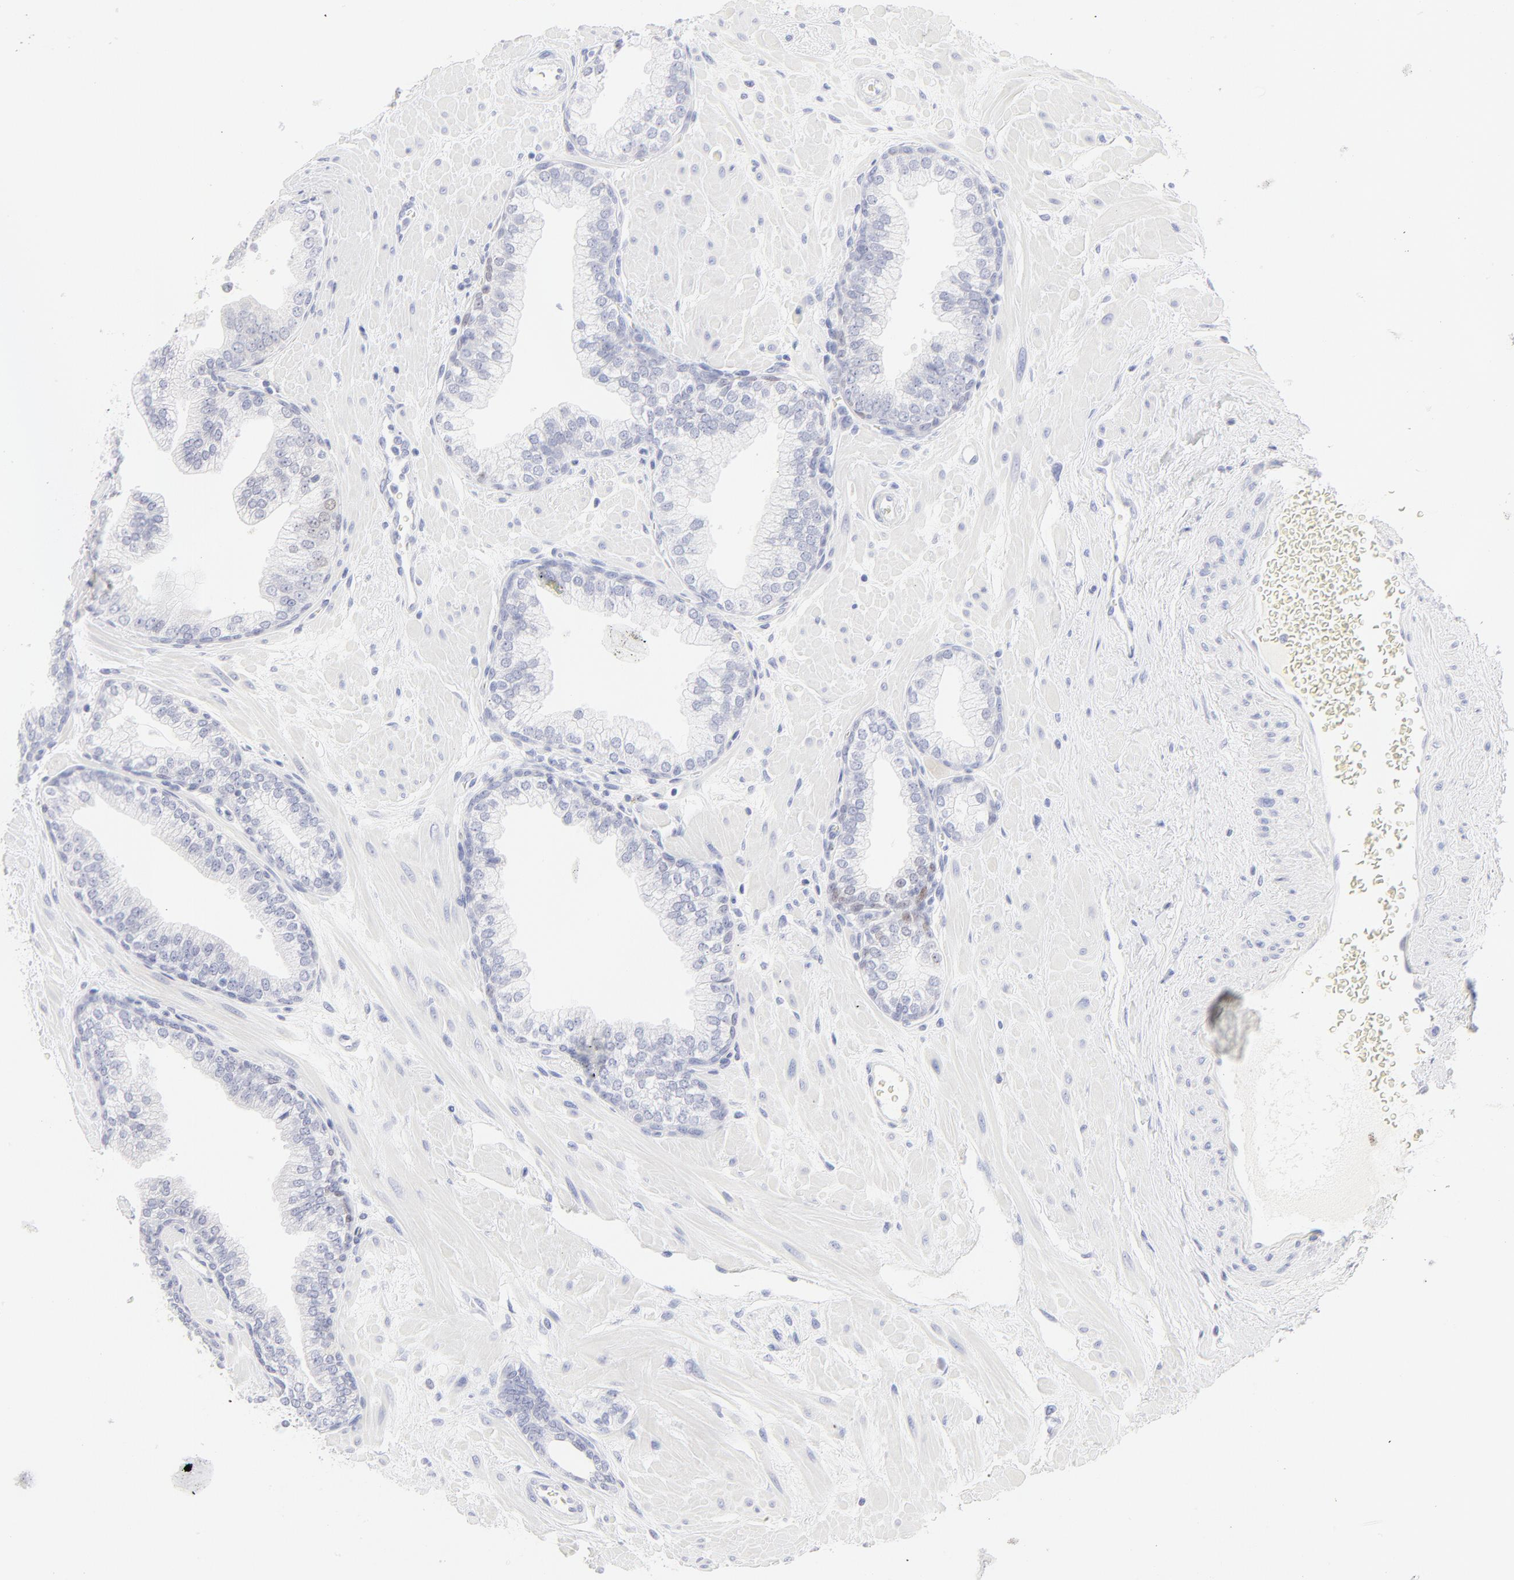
{"staining": {"intensity": "negative", "quantity": "none", "location": "none"}, "tissue": "prostate", "cell_type": "Glandular cells", "image_type": "normal", "snomed": [{"axis": "morphology", "description": "Normal tissue, NOS"}, {"axis": "topography", "description": "Prostate"}], "caption": "This is an immunohistochemistry (IHC) histopathology image of normal prostate. There is no expression in glandular cells.", "gene": "ELF3", "patient": {"sex": "male", "age": 60}}